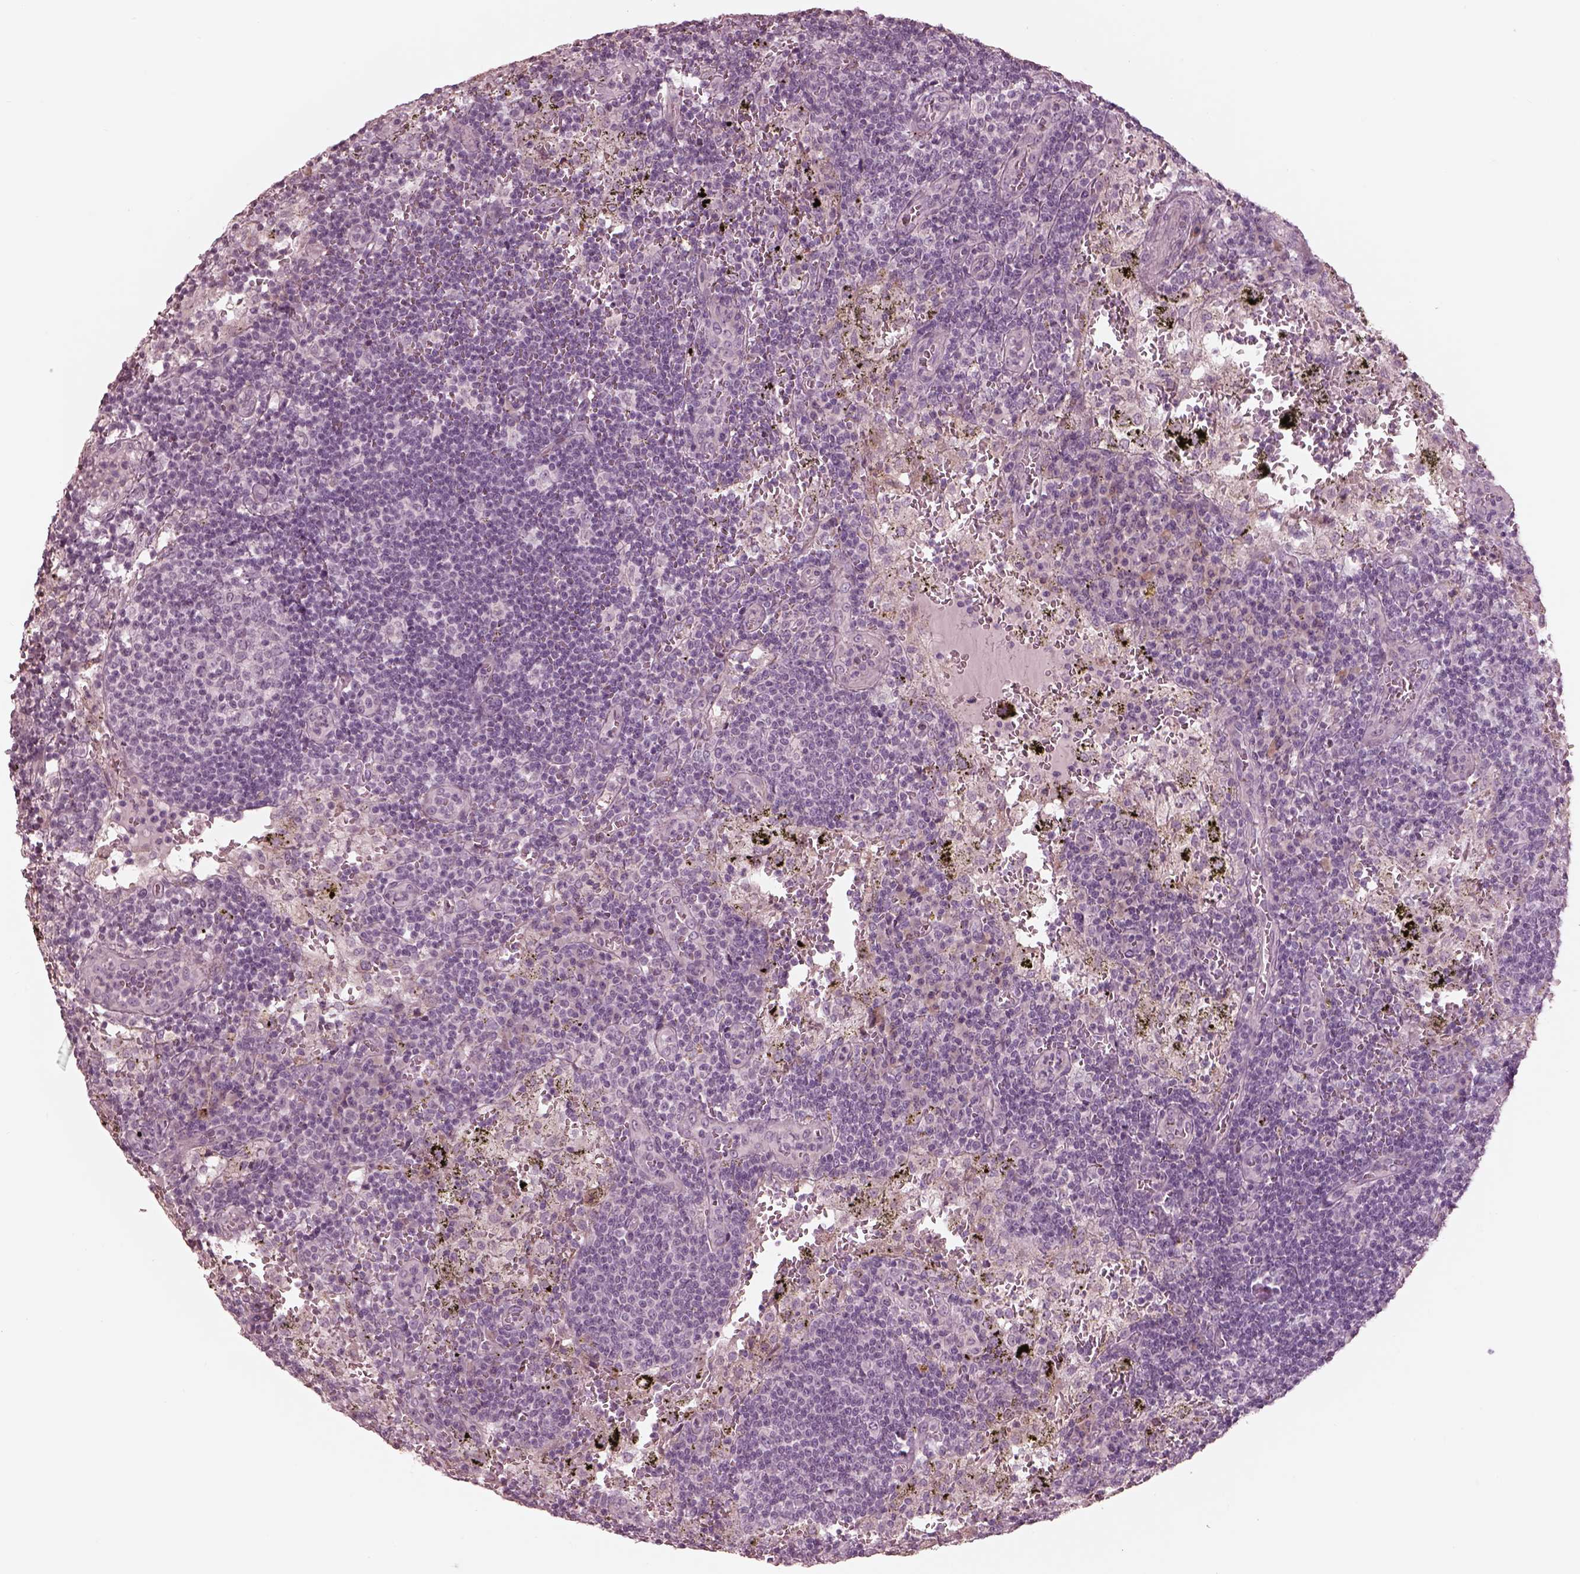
{"staining": {"intensity": "negative", "quantity": "none", "location": "none"}, "tissue": "lymph node", "cell_type": "Germinal center cells", "image_type": "normal", "snomed": [{"axis": "morphology", "description": "Normal tissue, NOS"}, {"axis": "topography", "description": "Lymph node"}], "caption": "Immunohistochemical staining of benign lymph node demonstrates no significant positivity in germinal center cells.", "gene": "CADM2", "patient": {"sex": "male", "age": 62}}